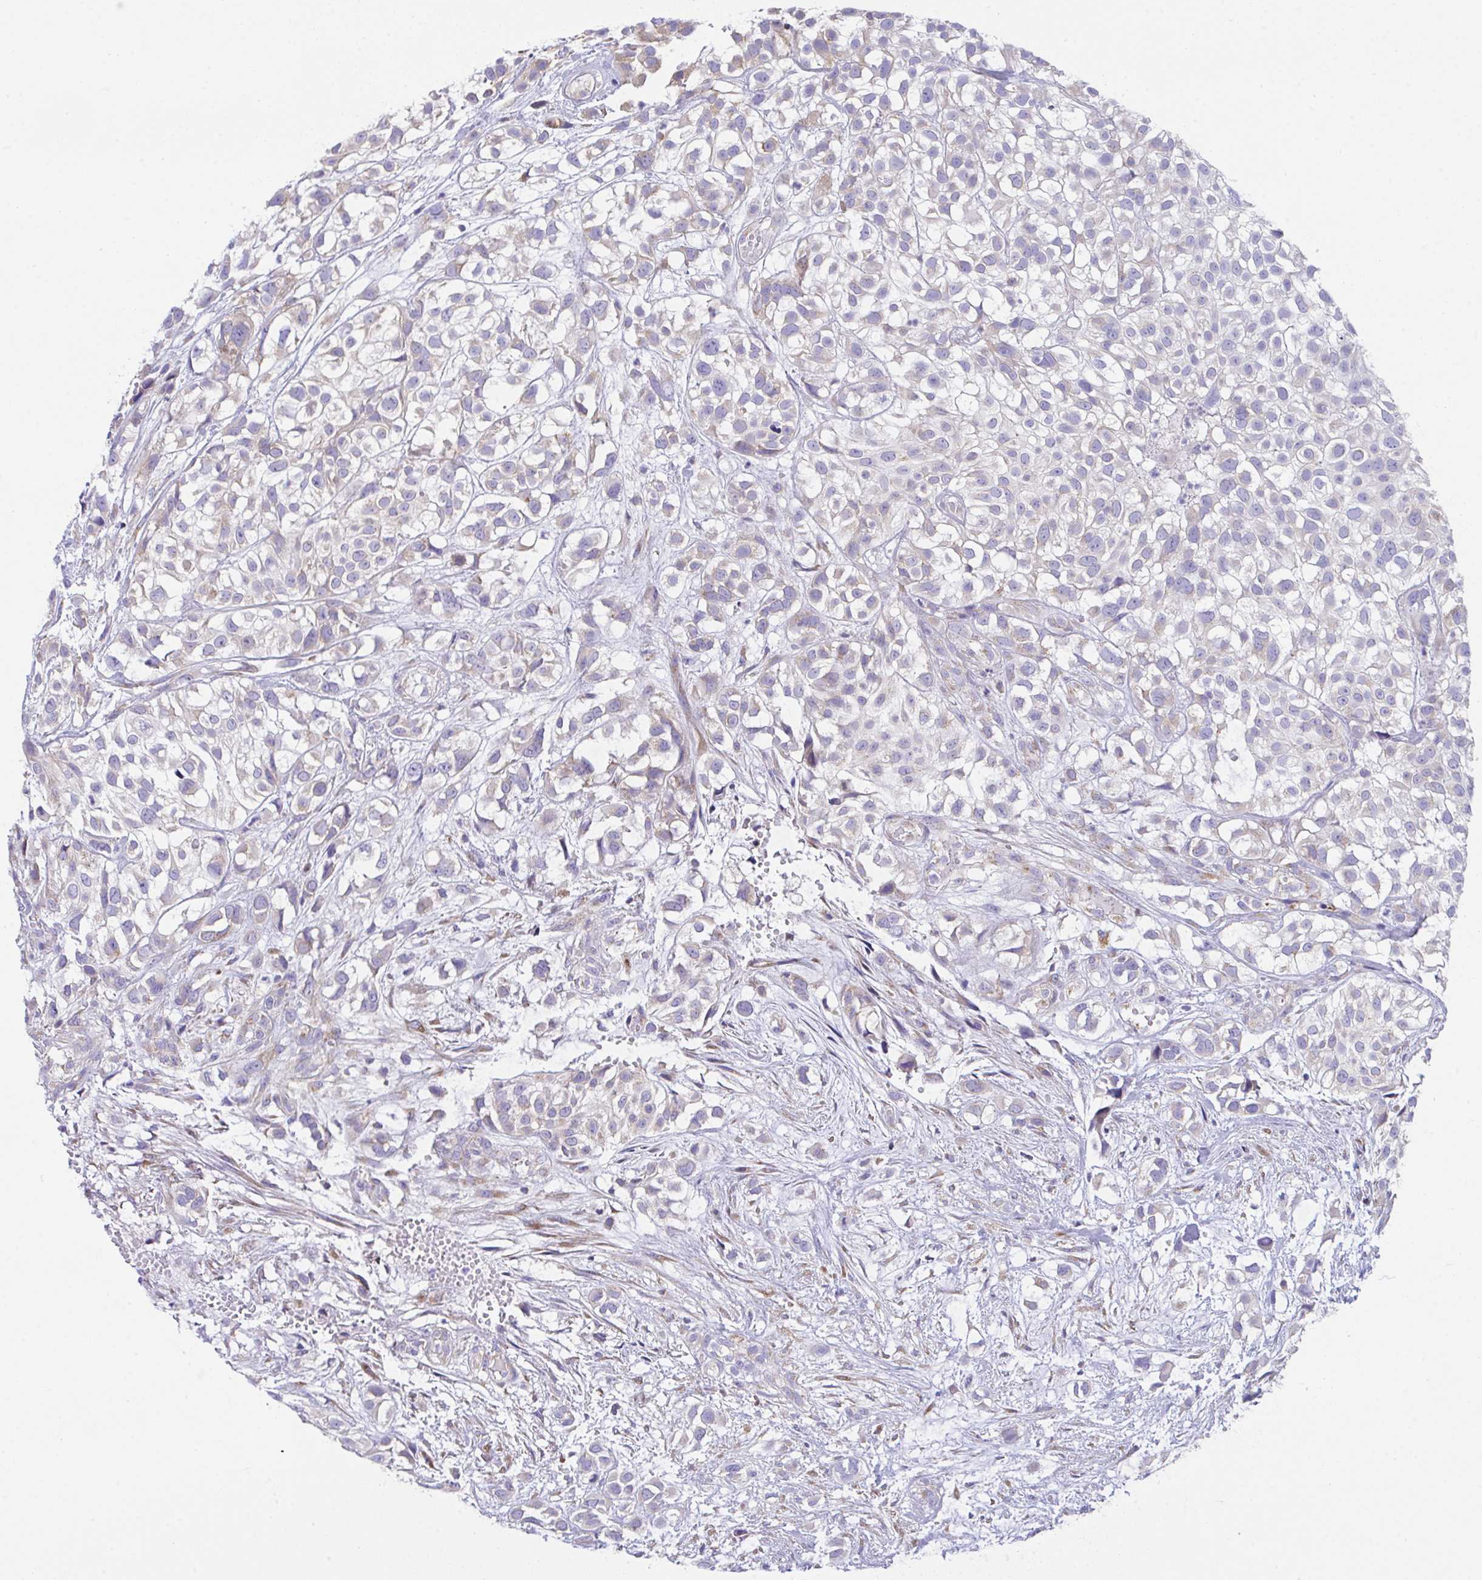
{"staining": {"intensity": "weak", "quantity": "25%-75%", "location": "cytoplasmic/membranous"}, "tissue": "urothelial cancer", "cell_type": "Tumor cells", "image_type": "cancer", "snomed": [{"axis": "morphology", "description": "Urothelial carcinoma, High grade"}, {"axis": "topography", "description": "Urinary bladder"}], "caption": "Urothelial carcinoma (high-grade) was stained to show a protein in brown. There is low levels of weak cytoplasmic/membranous staining in about 25%-75% of tumor cells. The staining was performed using DAB to visualize the protein expression in brown, while the nuclei were stained in blue with hematoxylin (Magnification: 20x).", "gene": "MIA3", "patient": {"sex": "male", "age": 56}}